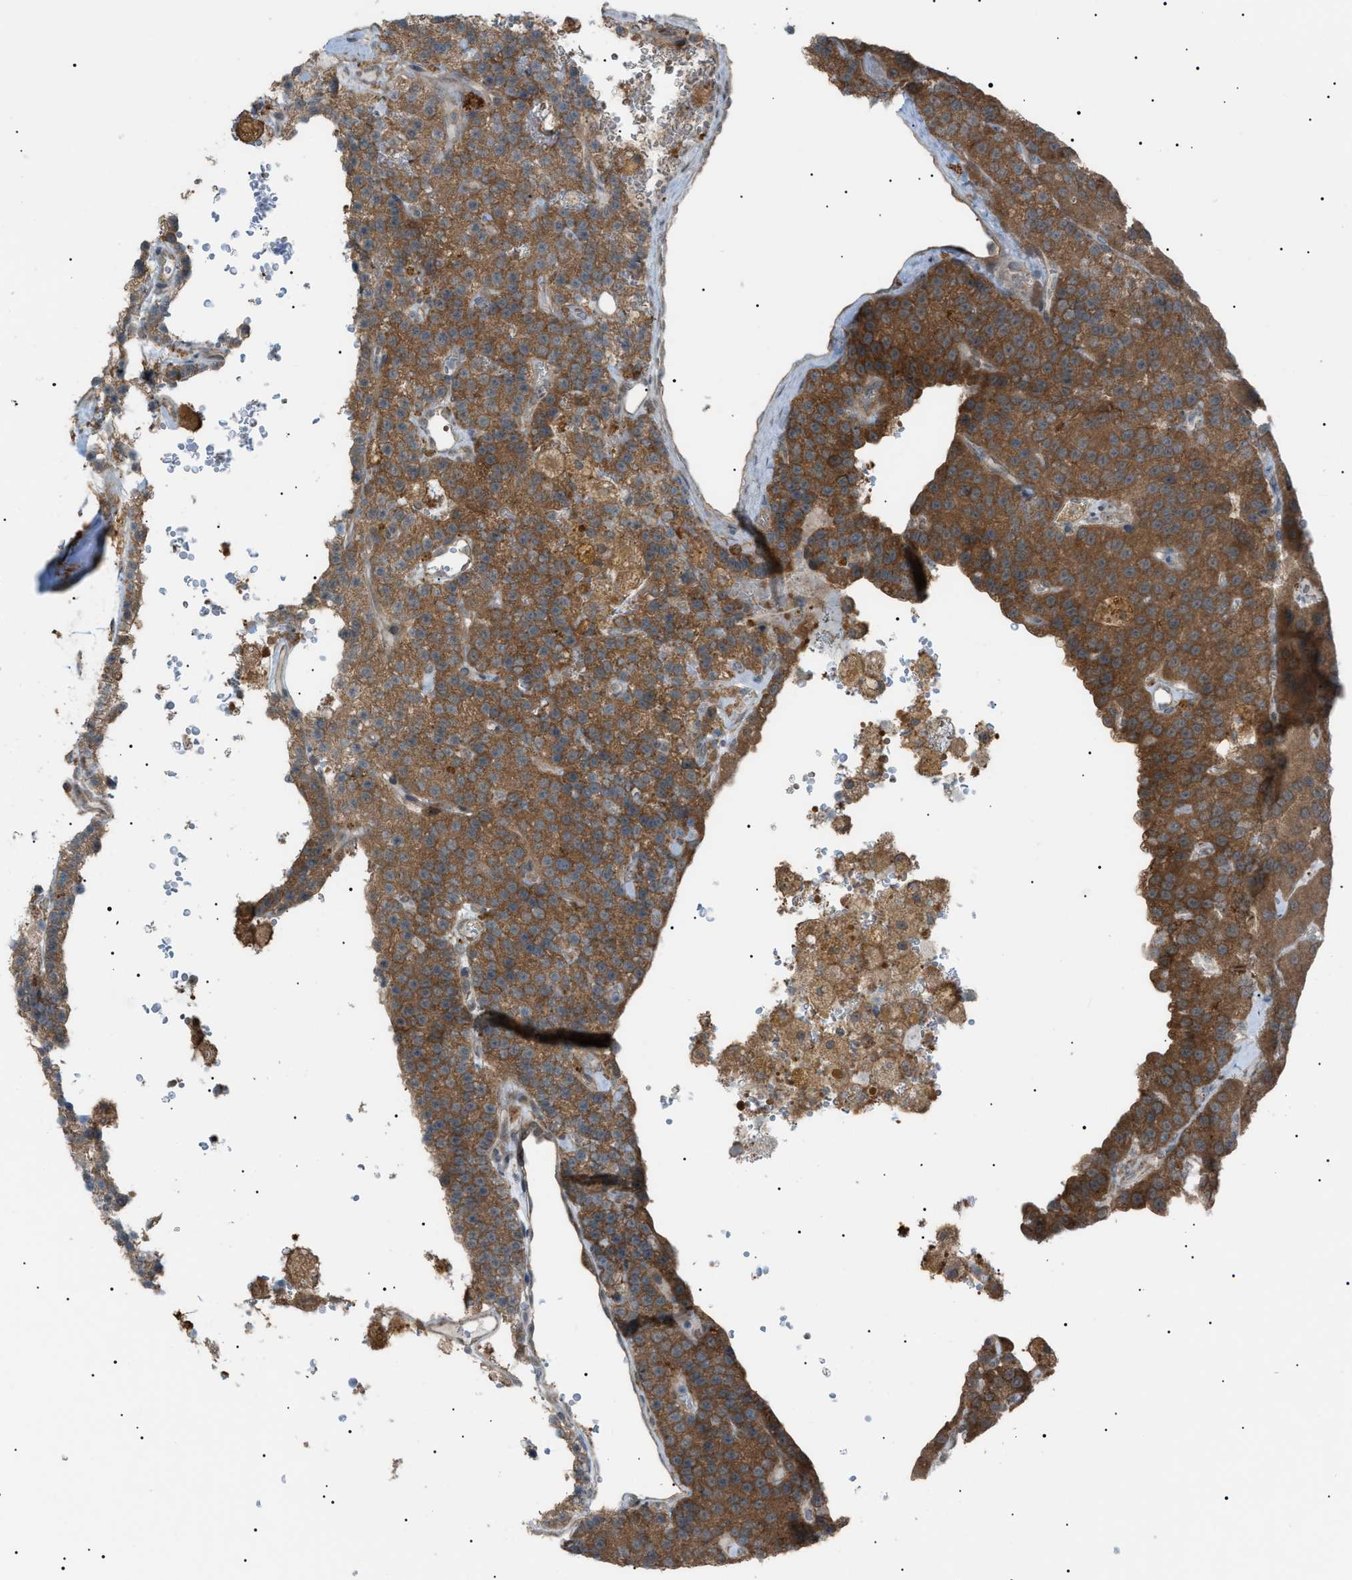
{"staining": {"intensity": "moderate", "quantity": "25%-75%", "location": "cytoplasmic/membranous,nuclear"}, "tissue": "parathyroid gland", "cell_type": "Glandular cells", "image_type": "normal", "snomed": [{"axis": "morphology", "description": "Normal tissue, NOS"}, {"axis": "morphology", "description": "Adenoma, NOS"}, {"axis": "topography", "description": "Parathyroid gland"}], "caption": "Protein expression by IHC displays moderate cytoplasmic/membranous,nuclear positivity in about 25%-75% of glandular cells in unremarkable parathyroid gland.", "gene": "LPIN2", "patient": {"sex": "female", "age": 86}}